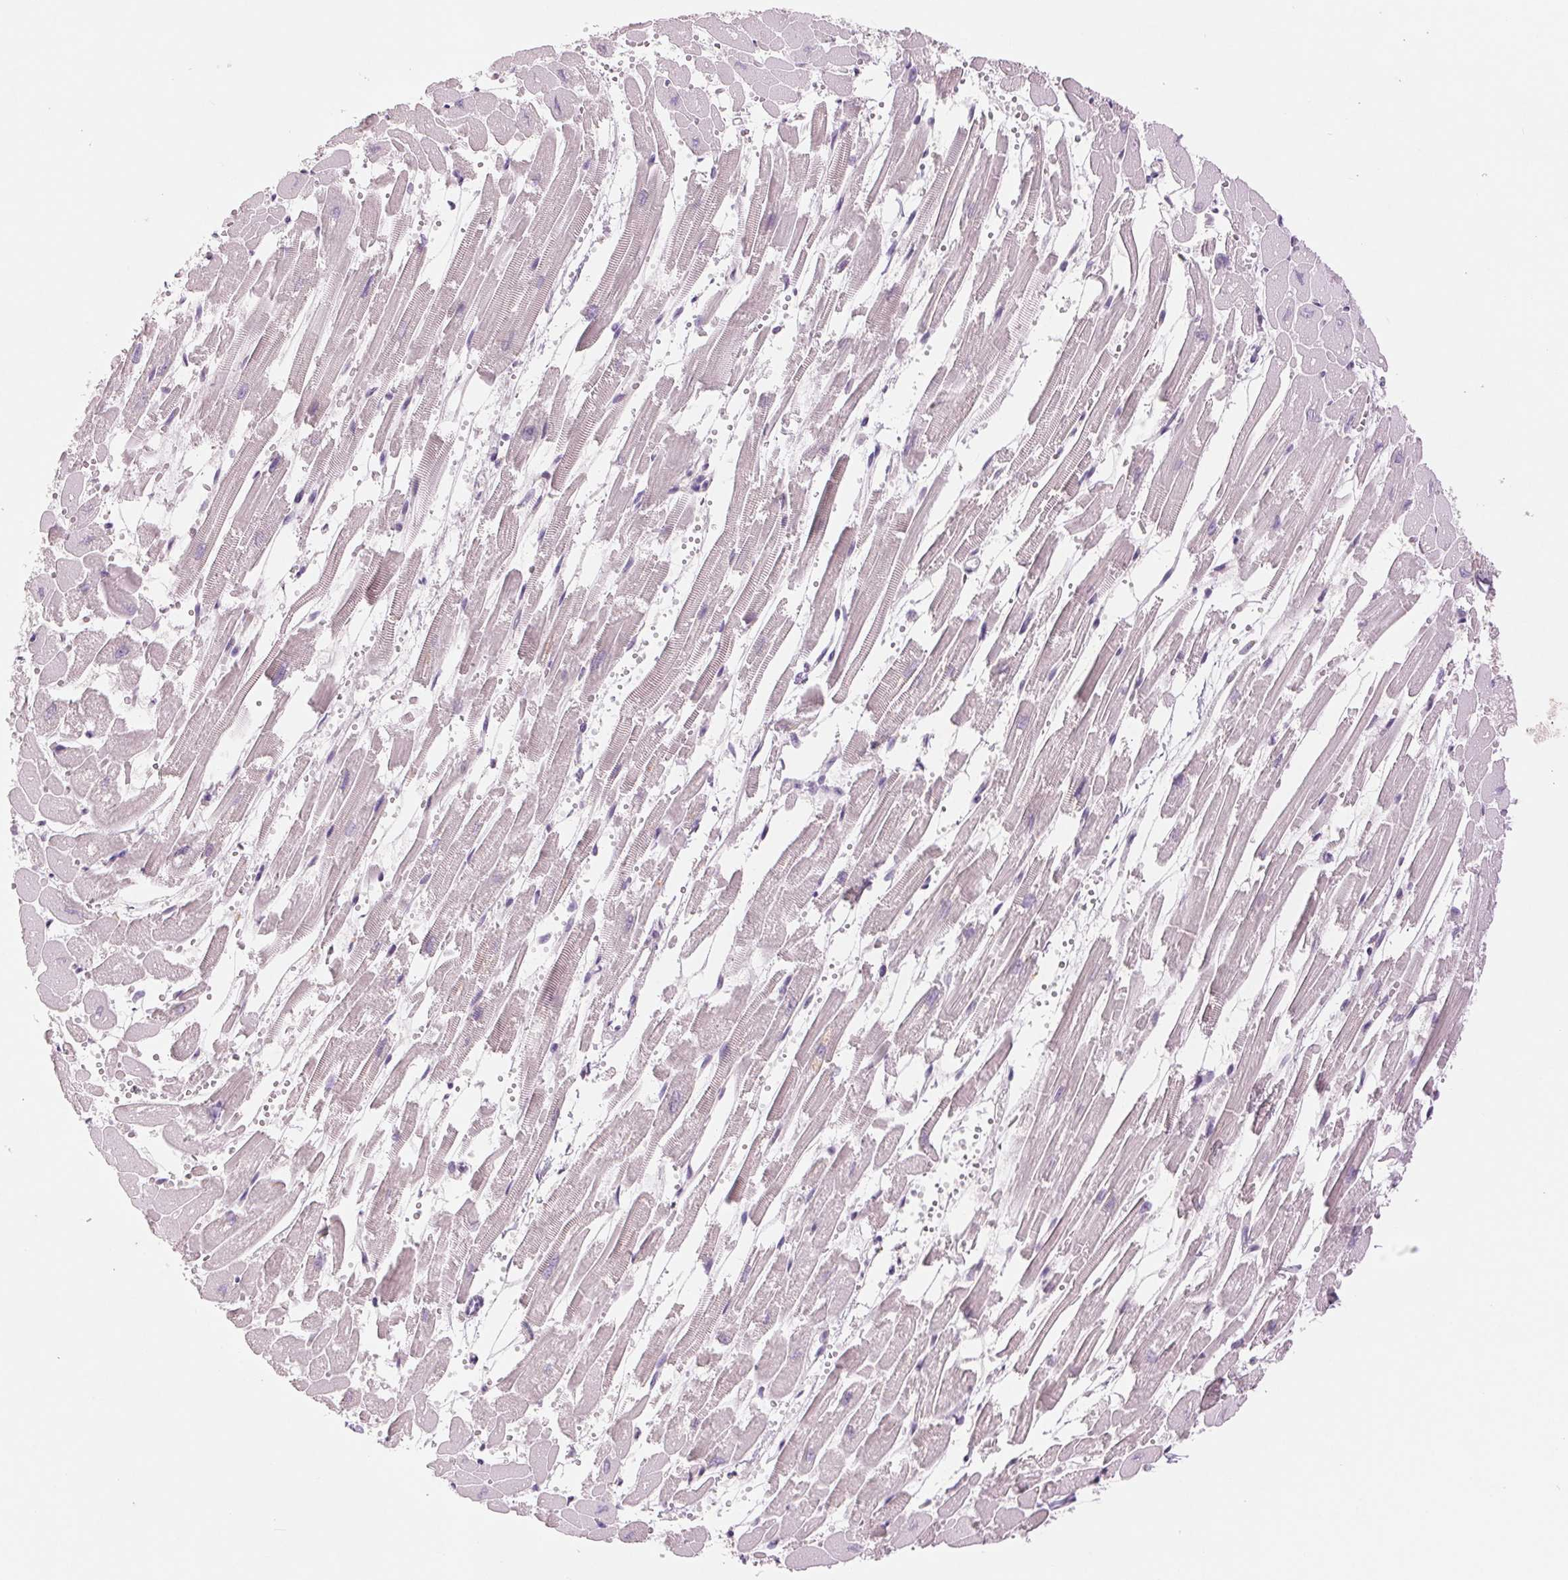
{"staining": {"intensity": "negative", "quantity": "none", "location": "none"}, "tissue": "heart muscle", "cell_type": "Cardiomyocytes", "image_type": "normal", "snomed": [{"axis": "morphology", "description": "Normal tissue, NOS"}, {"axis": "topography", "description": "Heart"}], "caption": "There is no significant positivity in cardiomyocytes of heart muscle.", "gene": "FXYD4", "patient": {"sex": "female", "age": 52}}